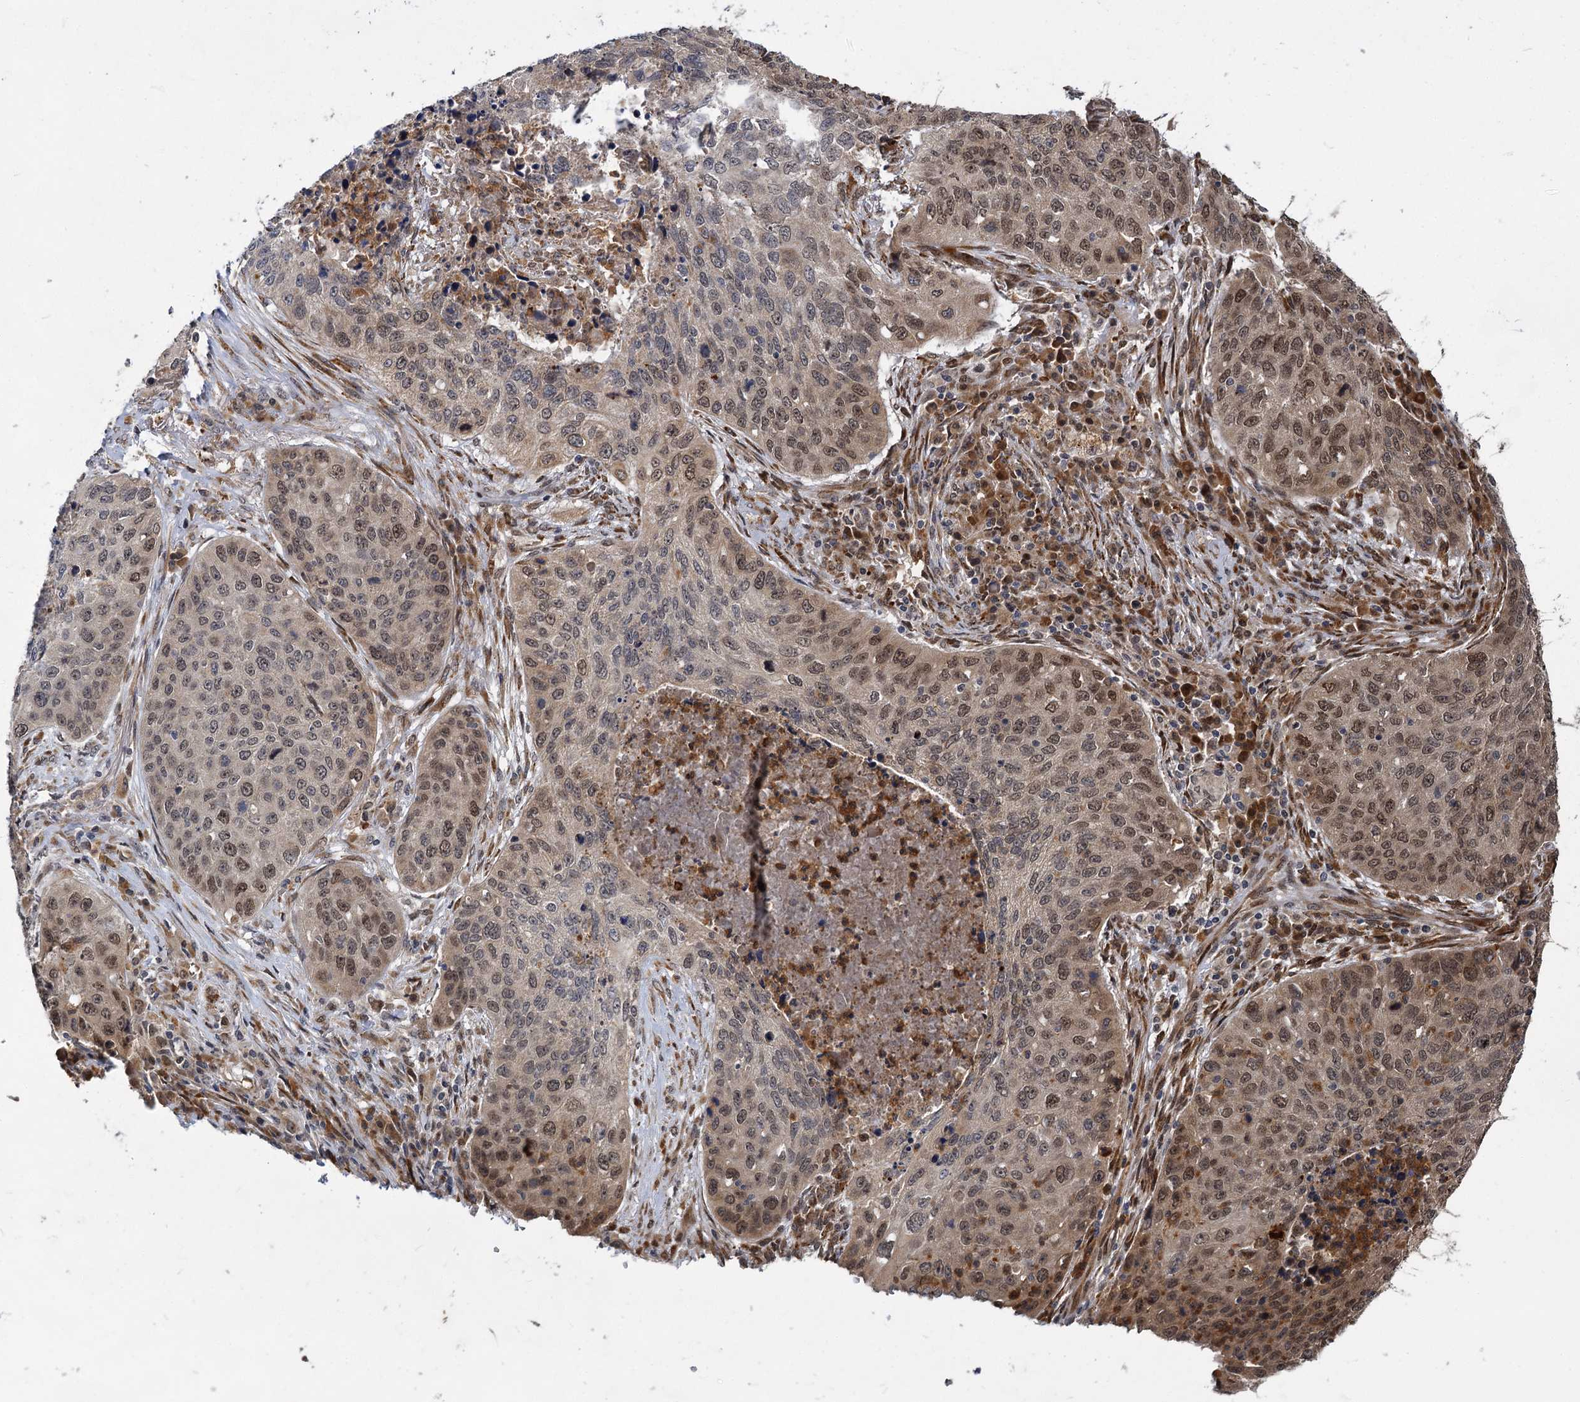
{"staining": {"intensity": "moderate", "quantity": "25%-75%", "location": "nuclear"}, "tissue": "lung cancer", "cell_type": "Tumor cells", "image_type": "cancer", "snomed": [{"axis": "morphology", "description": "Squamous cell carcinoma, NOS"}, {"axis": "topography", "description": "Lung"}], "caption": "Lung cancer stained with immunohistochemistry displays moderate nuclear expression in about 25%-75% of tumor cells.", "gene": "APBA2", "patient": {"sex": "female", "age": 63}}